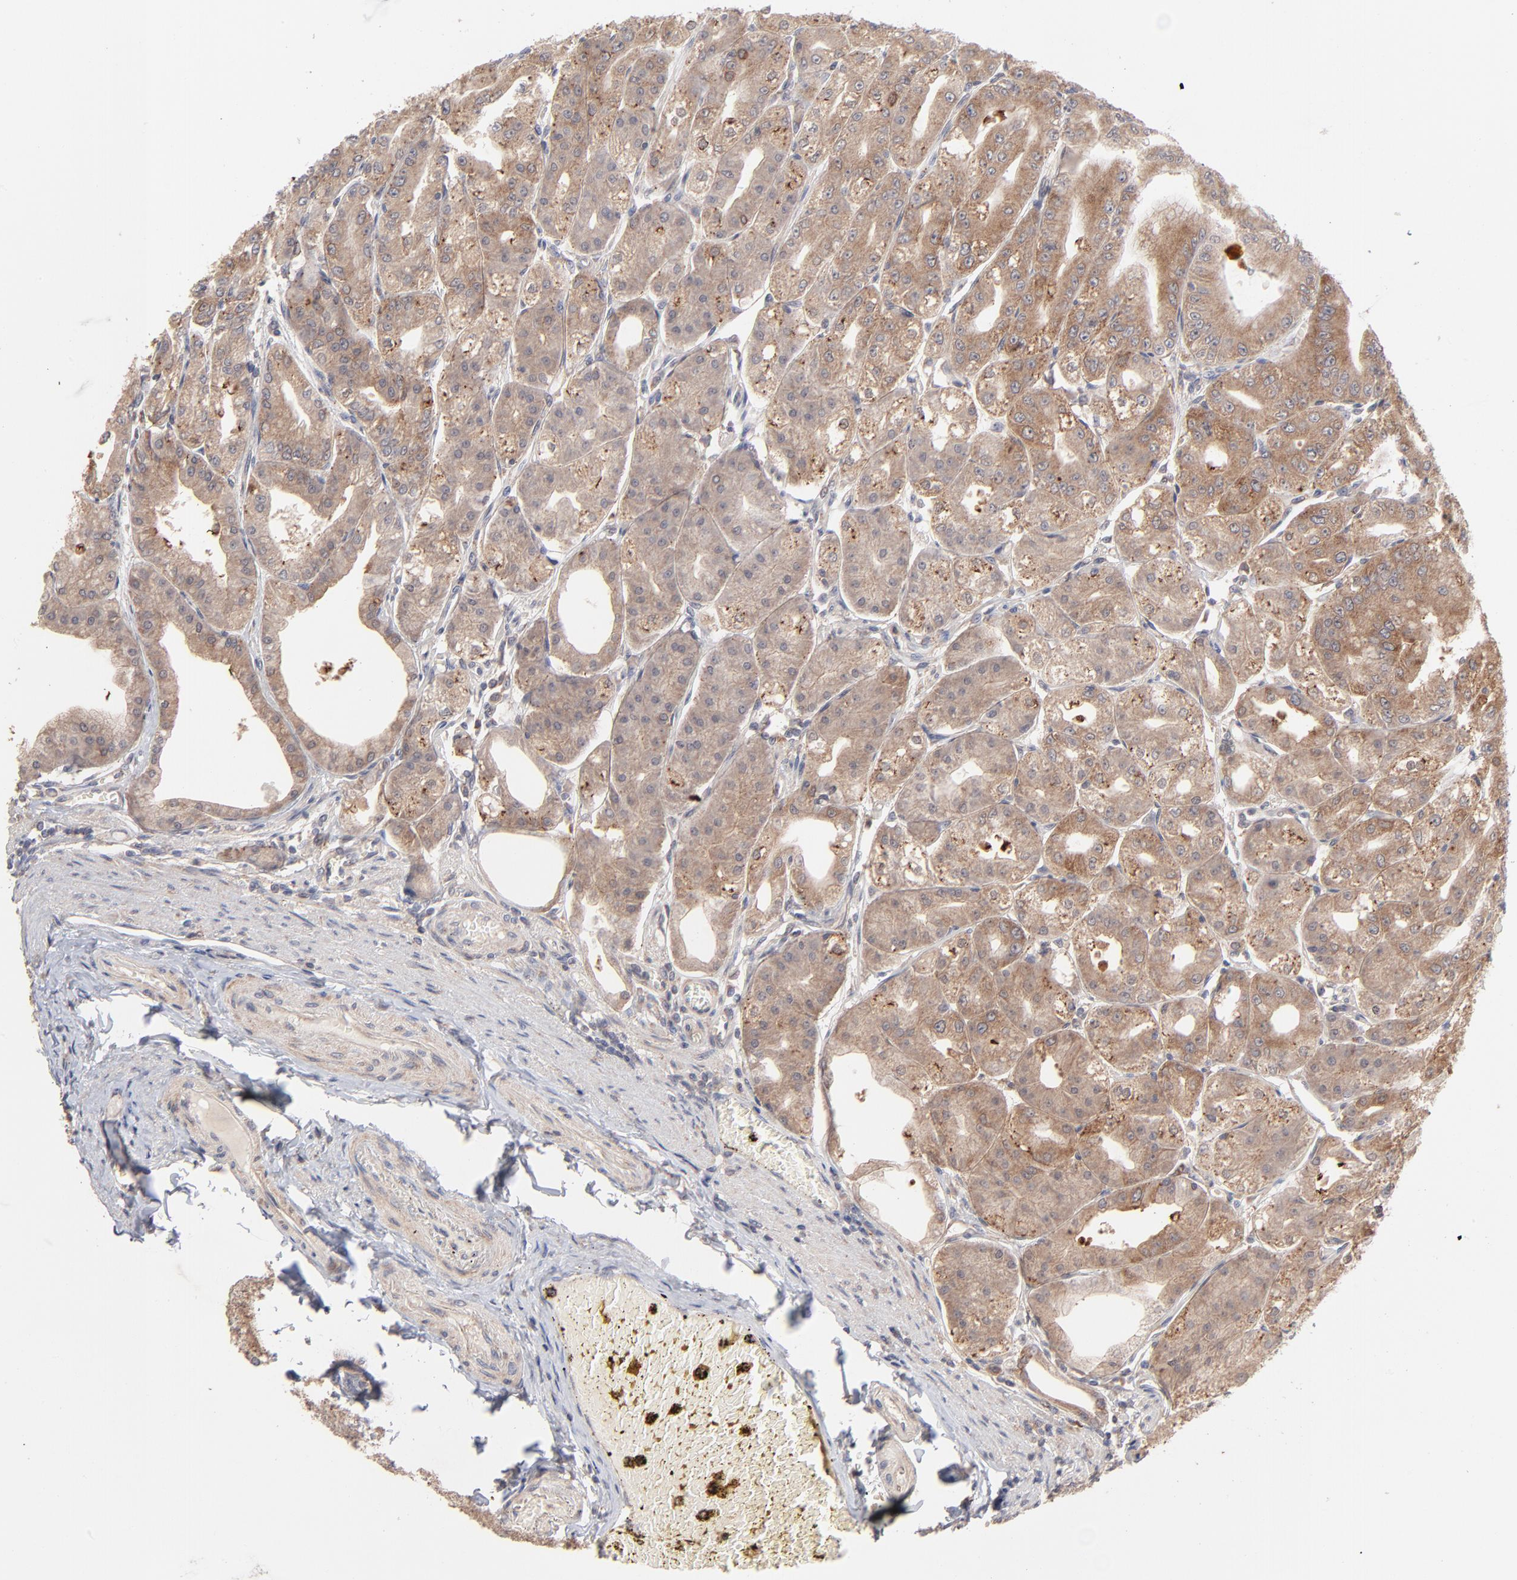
{"staining": {"intensity": "moderate", "quantity": ">75%", "location": "cytoplasmic/membranous"}, "tissue": "stomach", "cell_type": "Glandular cells", "image_type": "normal", "snomed": [{"axis": "morphology", "description": "Normal tissue, NOS"}, {"axis": "topography", "description": "Stomach, lower"}], "caption": "Immunohistochemical staining of normal human stomach exhibits medium levels of moderate cytoplasmic/membranous staining in about >75% of glandular cells.", "gene": "IVNS1ABP", "patient": {"sex": "male", "age": 71}}